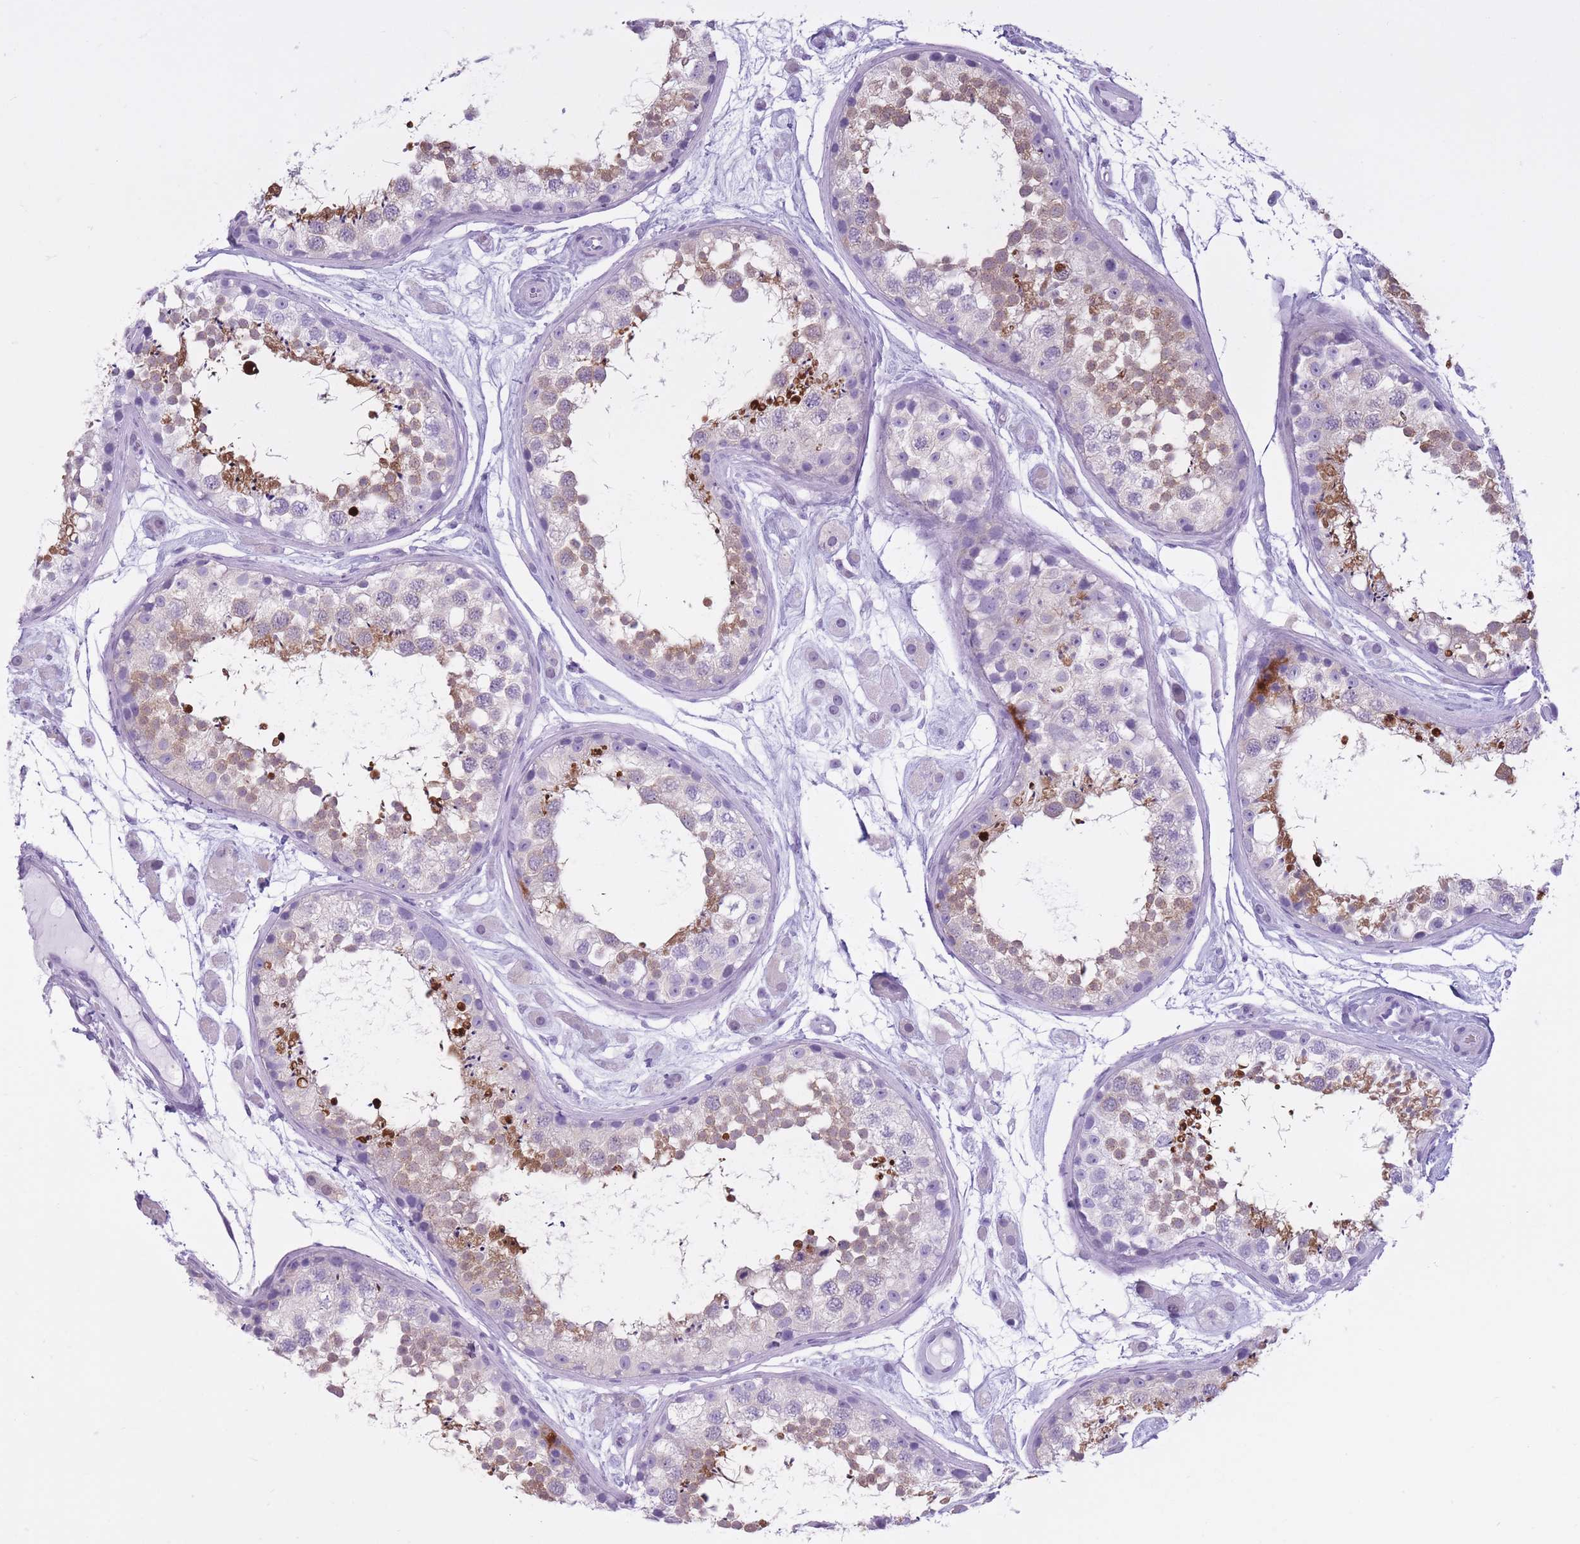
{"staining": {"intensity": "strong", "quantity": "<25%", "location": "cytoplasmic/membranous"}, "tissue": "testis", "cell_type": "Cells in seminiferous ducts", "image_type": "normal", "snomed": [{"axis": "morphology", "description": "Normal tissue, NOS"}, {"axis": "topography", "description": "Testis"}], "caption": "This micrograph reveals normal testis stained with immunohistochemistry (IHC) to label a protein in brown. The cytoplasmic/membranous of cells in seminiferous ducts show strong positivity for the protein. Nuclei are counter-stained blue.", "gene": "OR7C1", "patient": {"sex": "male", "age": 25}}